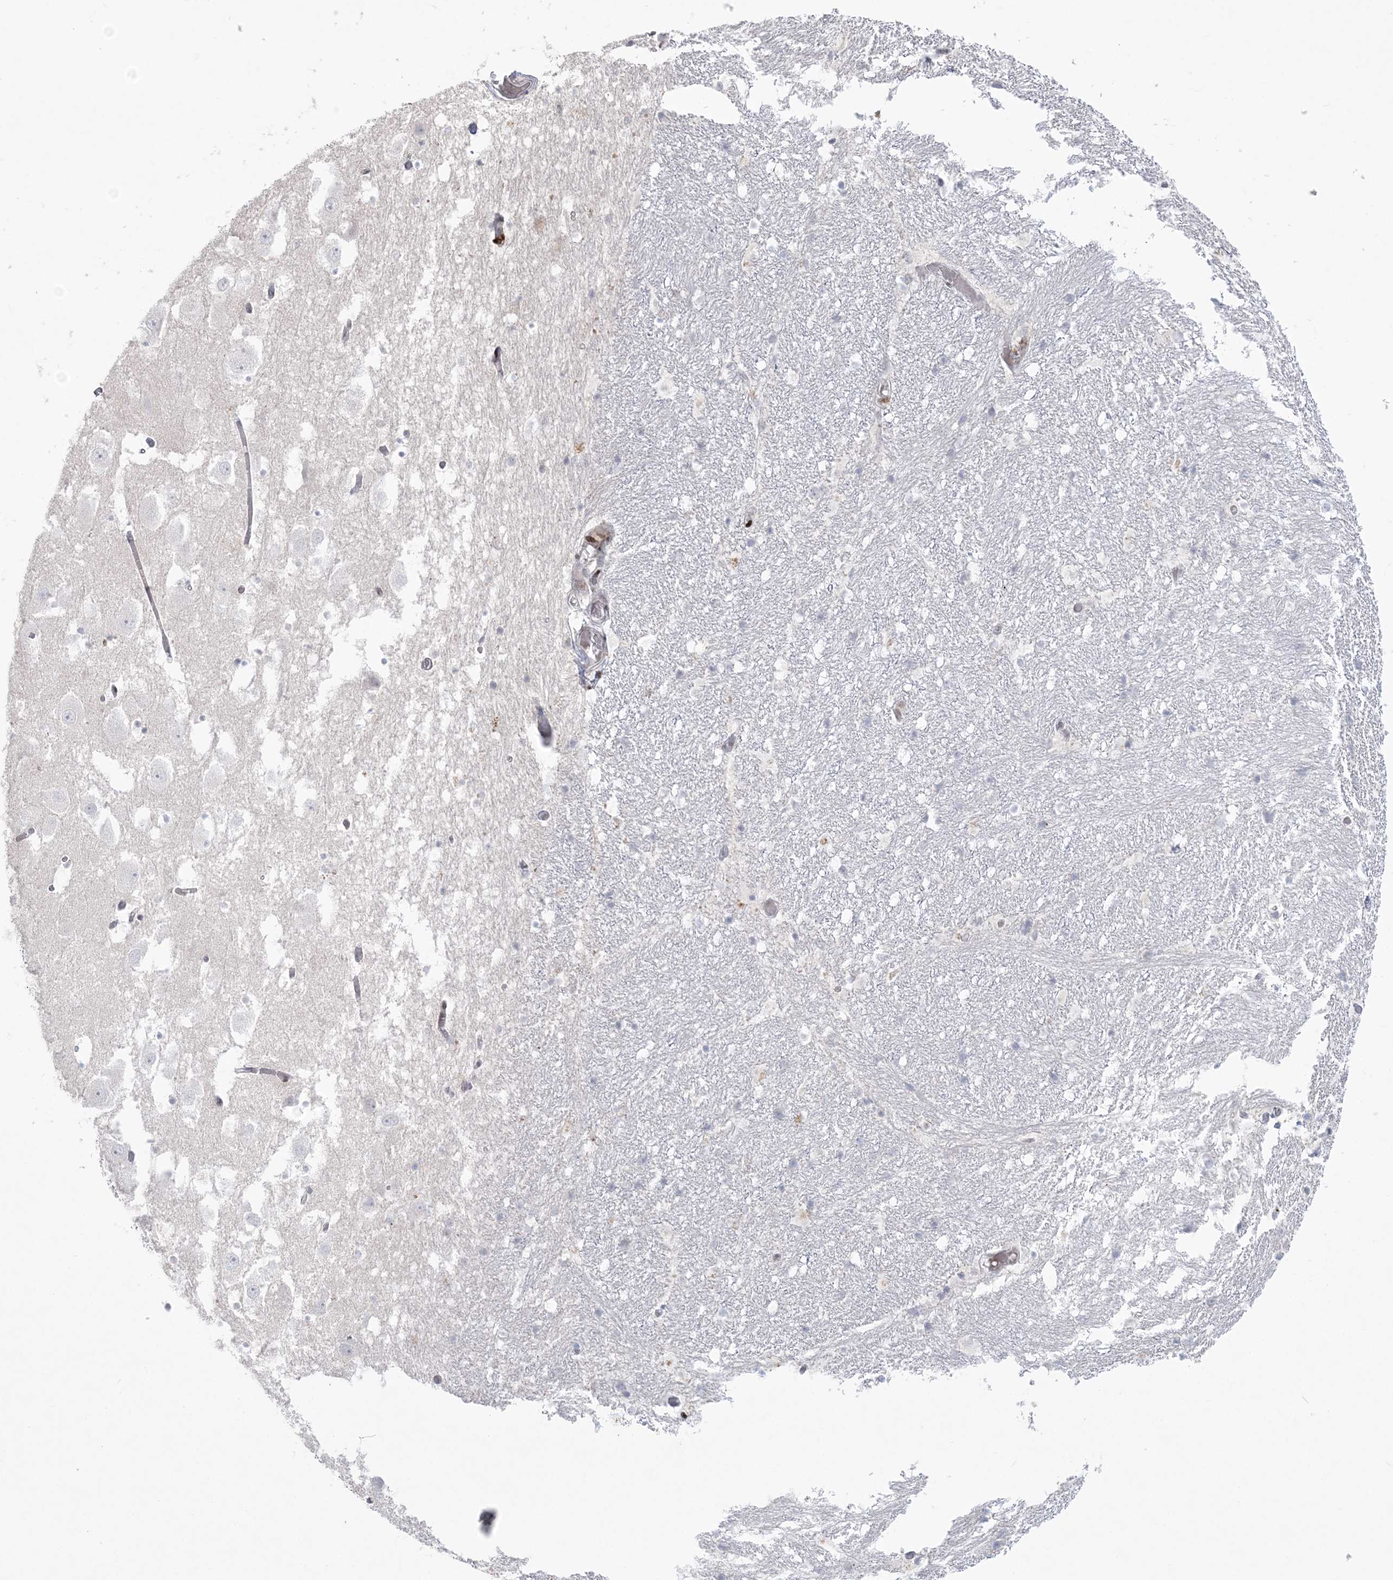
{"staining": {"intensity": "negative", "quantity": "none", "location": "none"}, "tissue": "hippocampus", "cell_type": "Glial cells", "image_type": "normal", "snomed": [{"axis": "morphology", "description": "Normal tissue, NOS"}, {"axis": "topography", "description": "Hippocampus"}], "caption": "Immunohistochemistry (IHC) micrograph of benign hippocampus stained for a protein (brown), which demonstrates no staining in glial cells. (Immunohistochemistry (IHC), brightfield microscopy, high magnification).", "gene": "SH3BP4", "patient": {"sex": "female", "age": 52}}